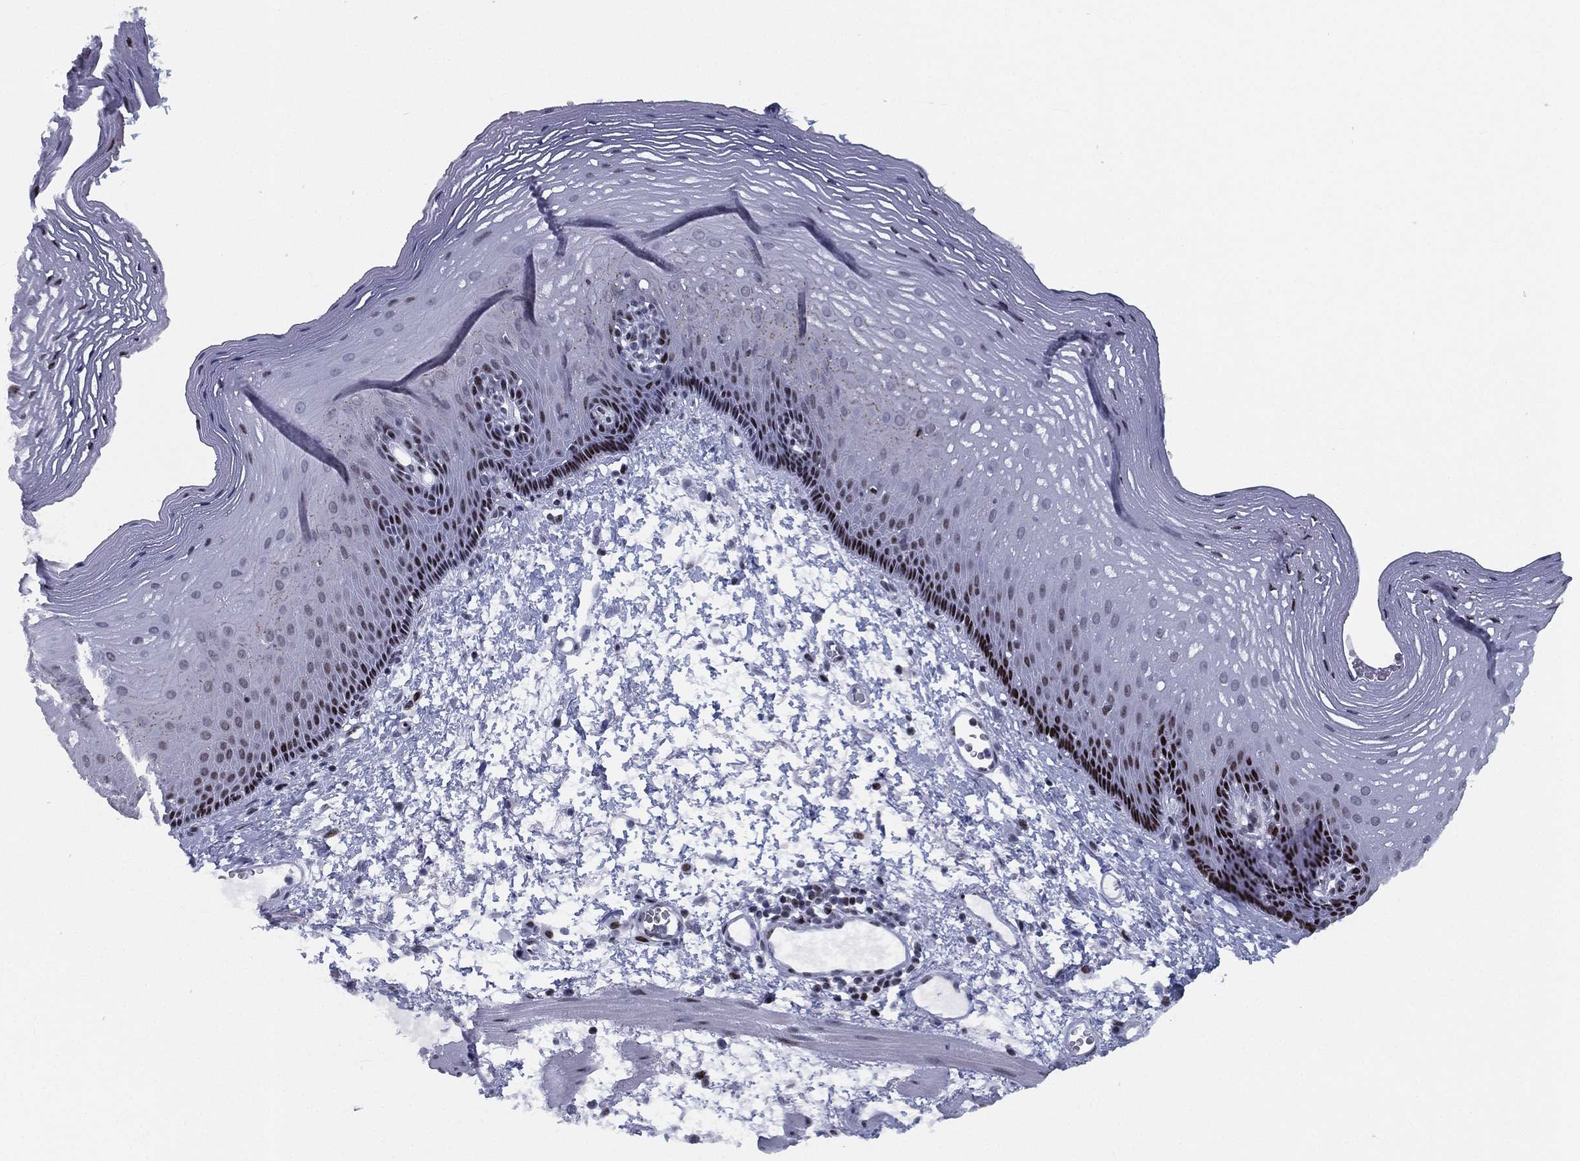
{"staining": {"intensity": "strong", "quantity": "25%-75%", "location": "nuclear"}, "tissue": "esophagus", "cell_type": "Squamous epithelial cells", "image_type": "normal", "snomed": [{"axis": "morphology", "description": "Normal tissue, NOS"}, {"axis": "topography", "description": "Esophagus"}], "caption": "Immunohistochemical staining of benign human esophagus demonstrates strong nuclear protein positivity in approximately 25%-75% of squamous epithelial cells. Ihc stains the protein in brown and the nuclei are stained blue.", "gene": "CYB561D2", "patient": {"sex": "male", "age": 76}}